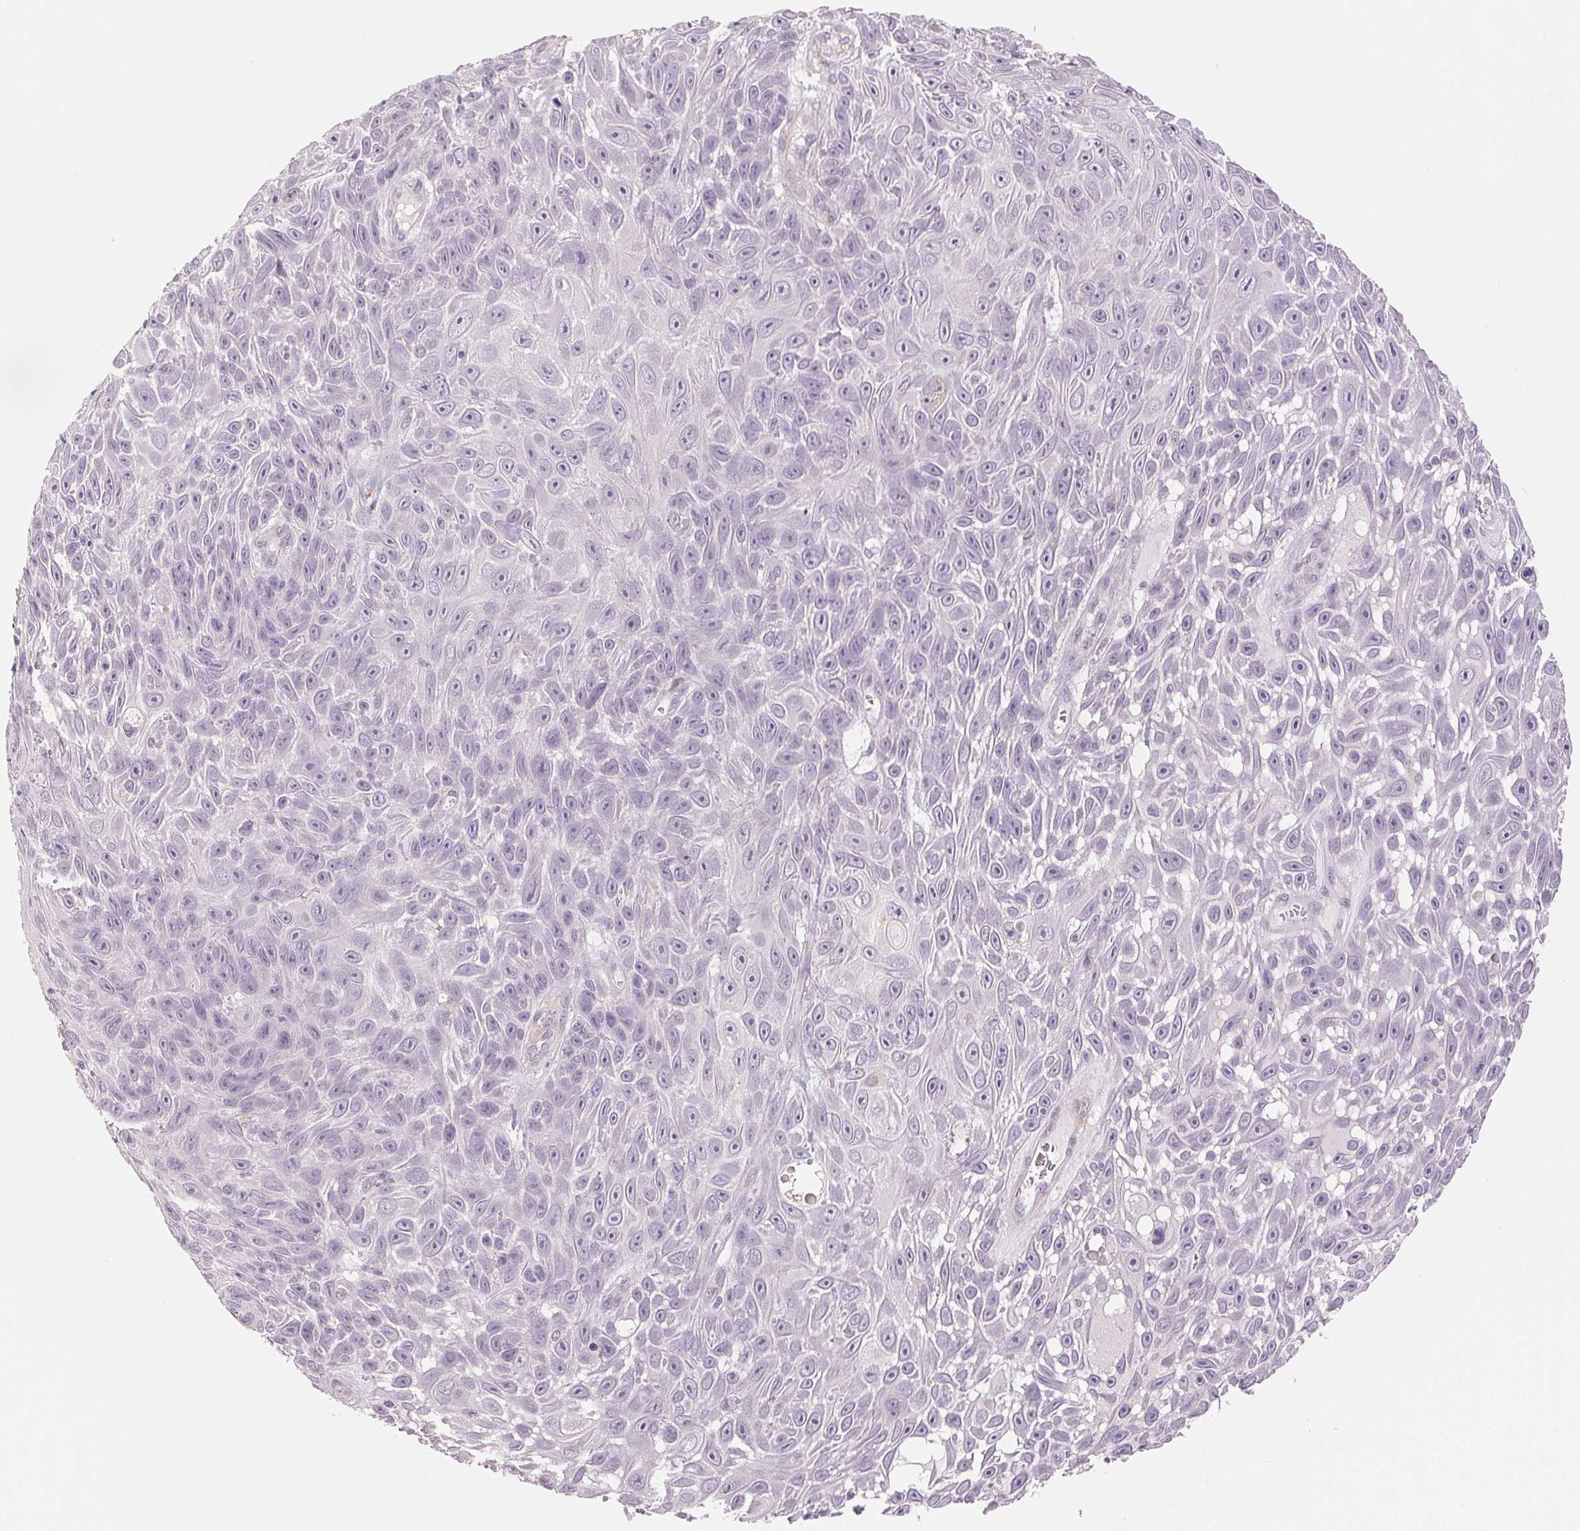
{"staining": {"intensity": "negative", "quantity": "none", "location": "none"}, "tissue": "skin cancer", "cell_type": "Tumor cells", "image_type": "cancer", "snomed": [{"axis": "morphology", "description": "Squamous cell carcinoma, NOS"}, {"axis": "topography", "description": "Skin"}], "caption": "DAB immunohistochemical staining of skin squamous cell carcinoma displays no significant positivity in tumor cells. (Brightfield microscopy of DAB (3,3'-diaminobenzidine) IHC at high magnification).", "gene": "MAP1LC3A", "patient": {"sex": "male", "age": 82}}